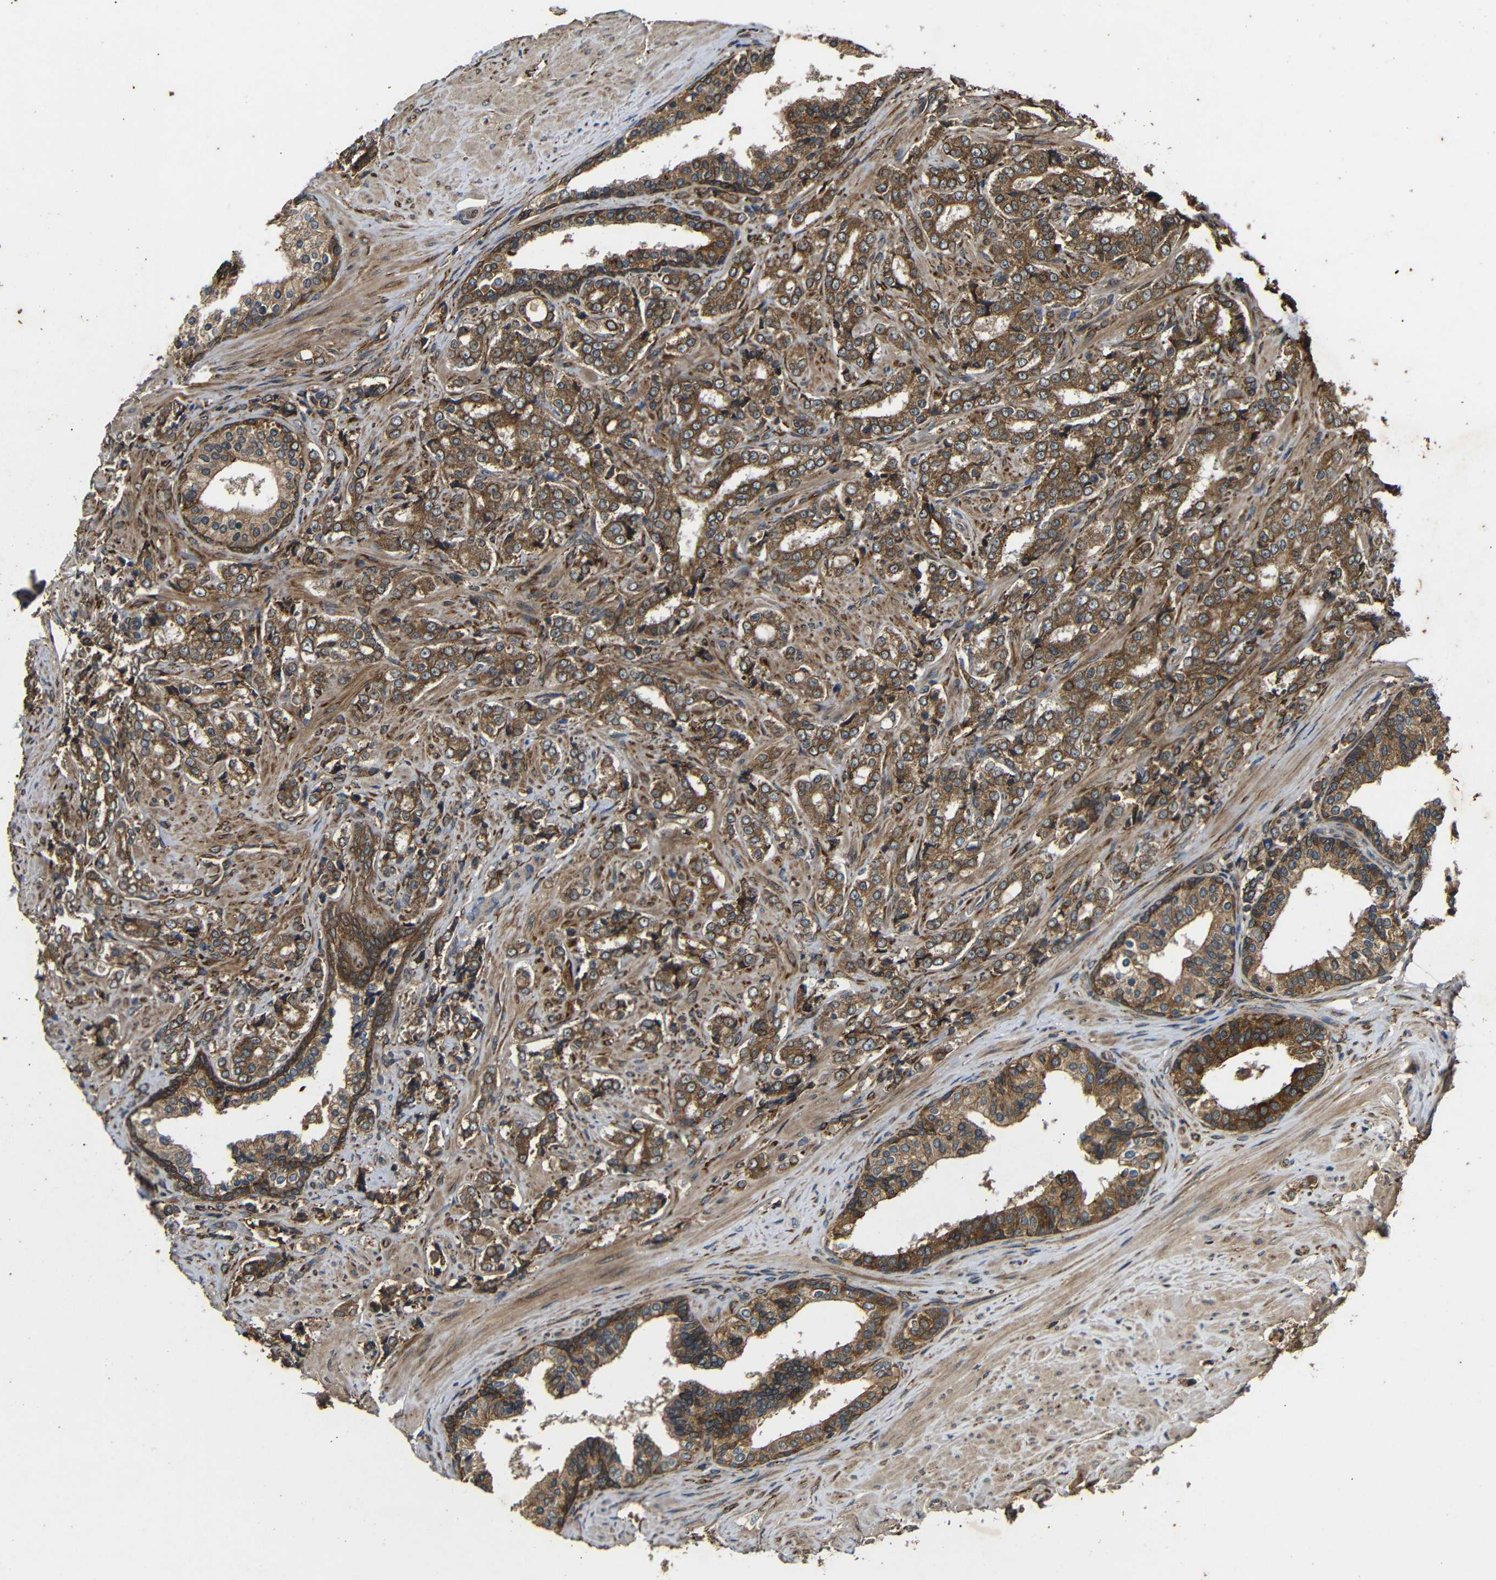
{"staining": {"intensity": "moderate", "quantity": ">75%", "location": "cytoplasmic/membranous"}, "tissue": "prostate cancer", "cell_type": "Tumor cells", "image_type": "cancer", "snomed": [{"axis": "morphology", "description": "Adenocarcinoma, Low grade"}, {"axis": "topography", "description": "Prostate"}], "caption": "Prostate low-grade adenocarcinoma tissue reveals moderate cytoplasmic/membranous expression in about >75% of tumor cells", "gene": "TRPC1", "patient": {"sex": "male", "age": 60}}